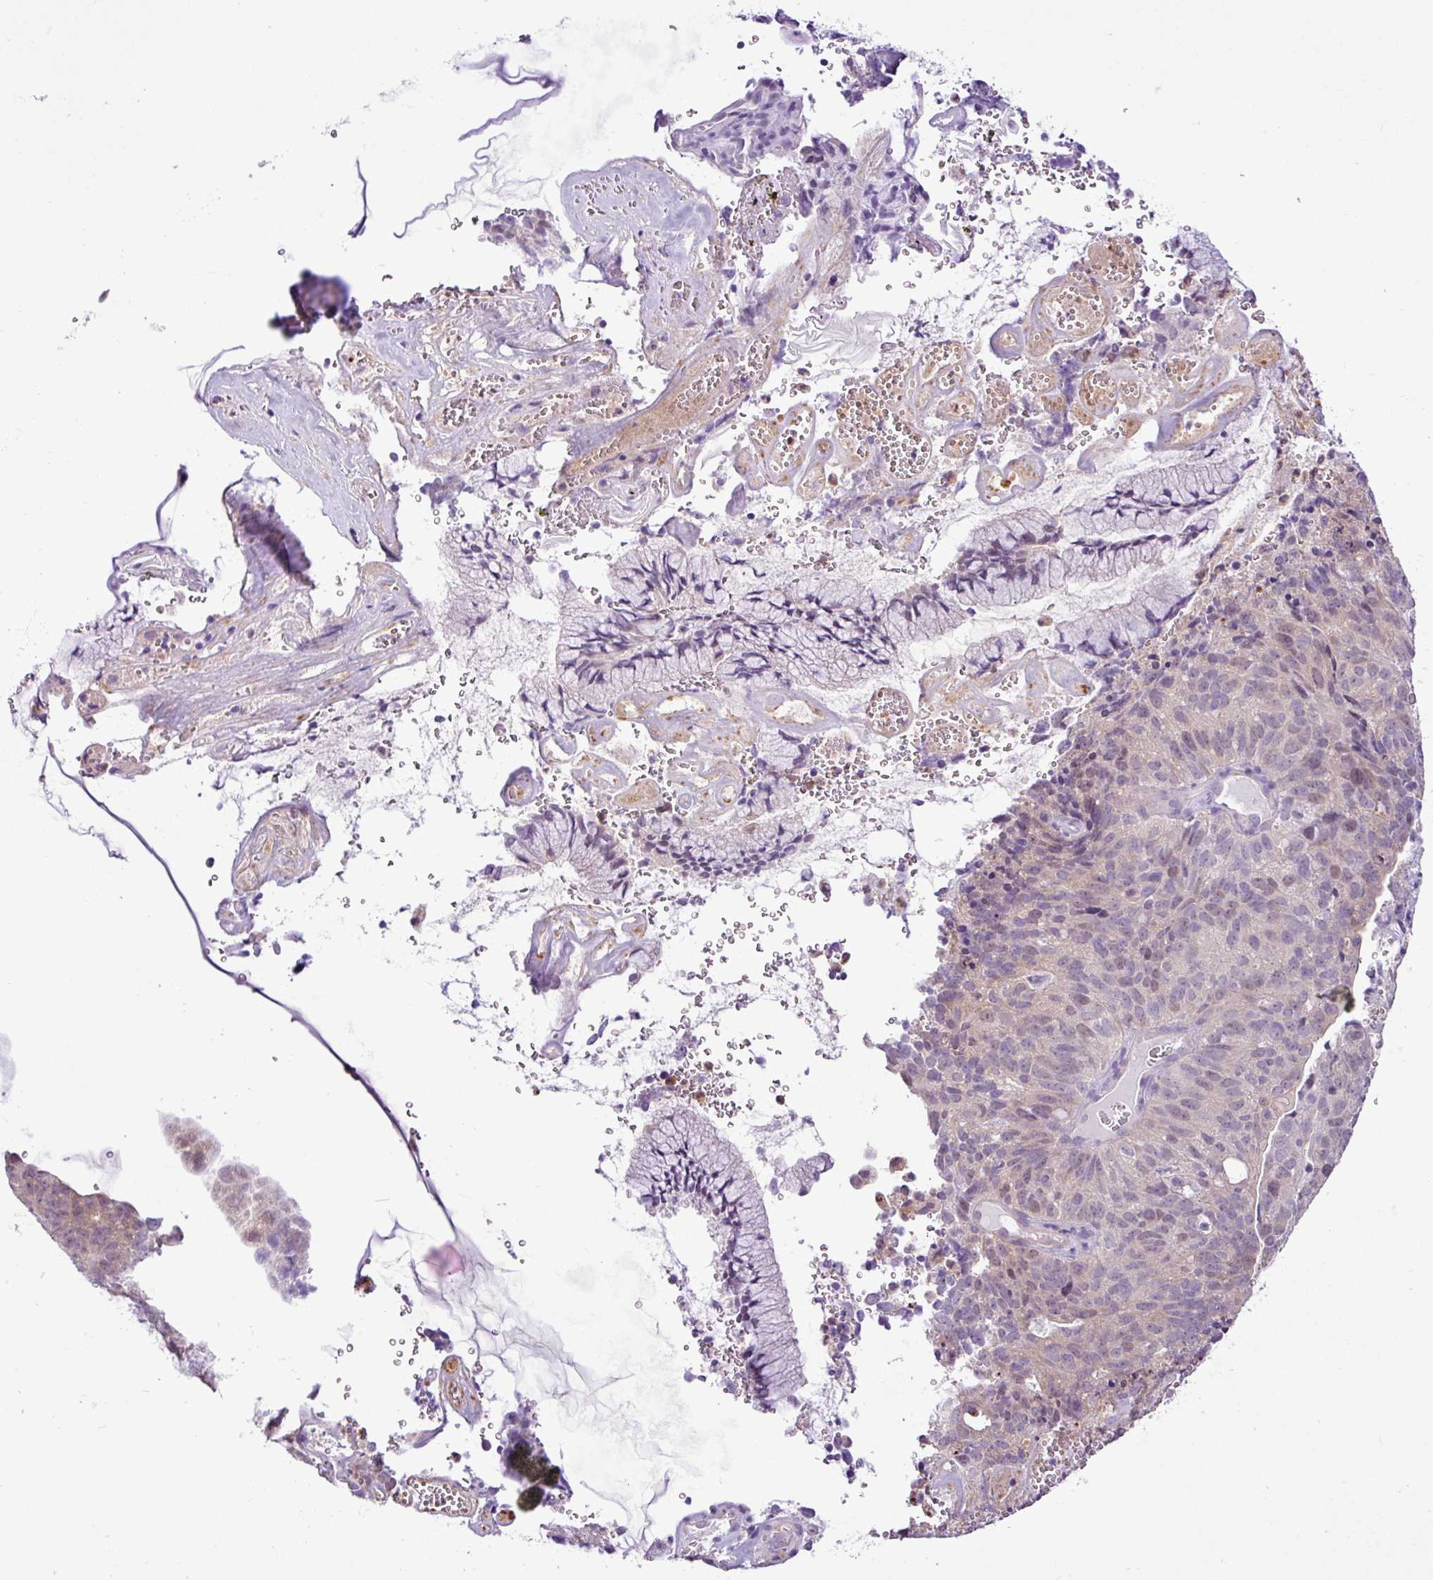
{"staining": {"intensity": "moderate", "quantity": "25%-75%", "location": "nuclear"}, "tissue": "cervical cancer", "cell_type": "Tumor cells", "image_type": "cancer", "snomed": [{"axis": "morphology", "description": "Adenocarcinoma, NOS"}, {"axis": "topography", "description": "Cervix"}], "caption": "Adenocarcinoma (cervical) tissue displays moderate nuclear expression in about 25%-75% of tumor cells", "gene": "TONSL", "patient": {"sex": "female", "age": 38}}